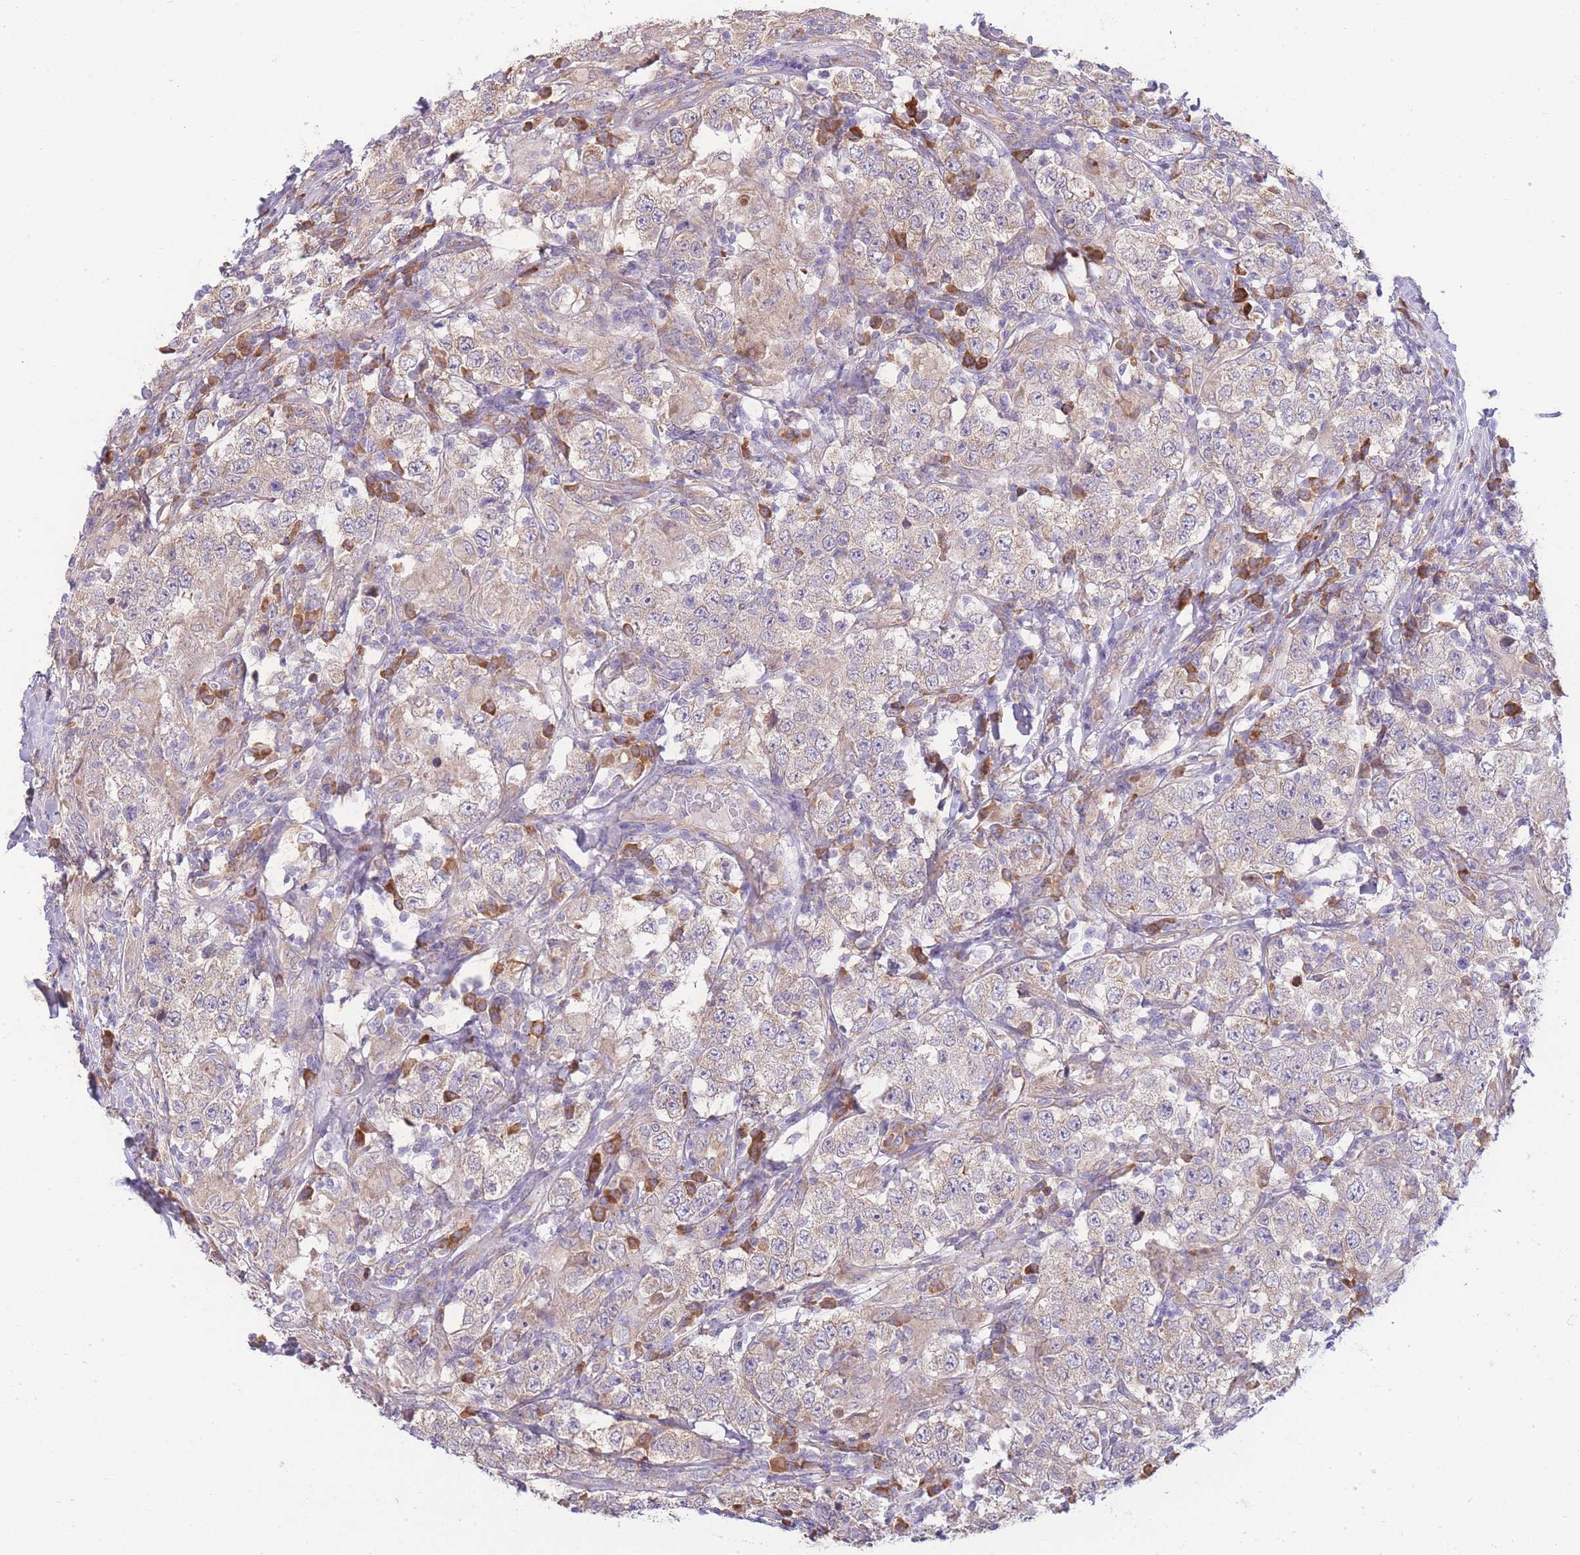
{"staining": {"intensity": "negative", "quantity": "none", "location": "none"}, "tissue": "testis cancer", "cell_type": "Tumor cells", "image_type": "cancer", "snomed": [{"axis": "morphology", "description": "Seminoma, NOS"}, {"axis": "morphology", "description": "Carcinoma, Embryonal, NOS"}, {"axis": "topography", "description": "Testis"}], "caption": "Tumor cells show no significant protein positivity in embryonal carcinoma (testis).", "gene": "BEX1", "patient": {"sex": "male", "age": 41}}